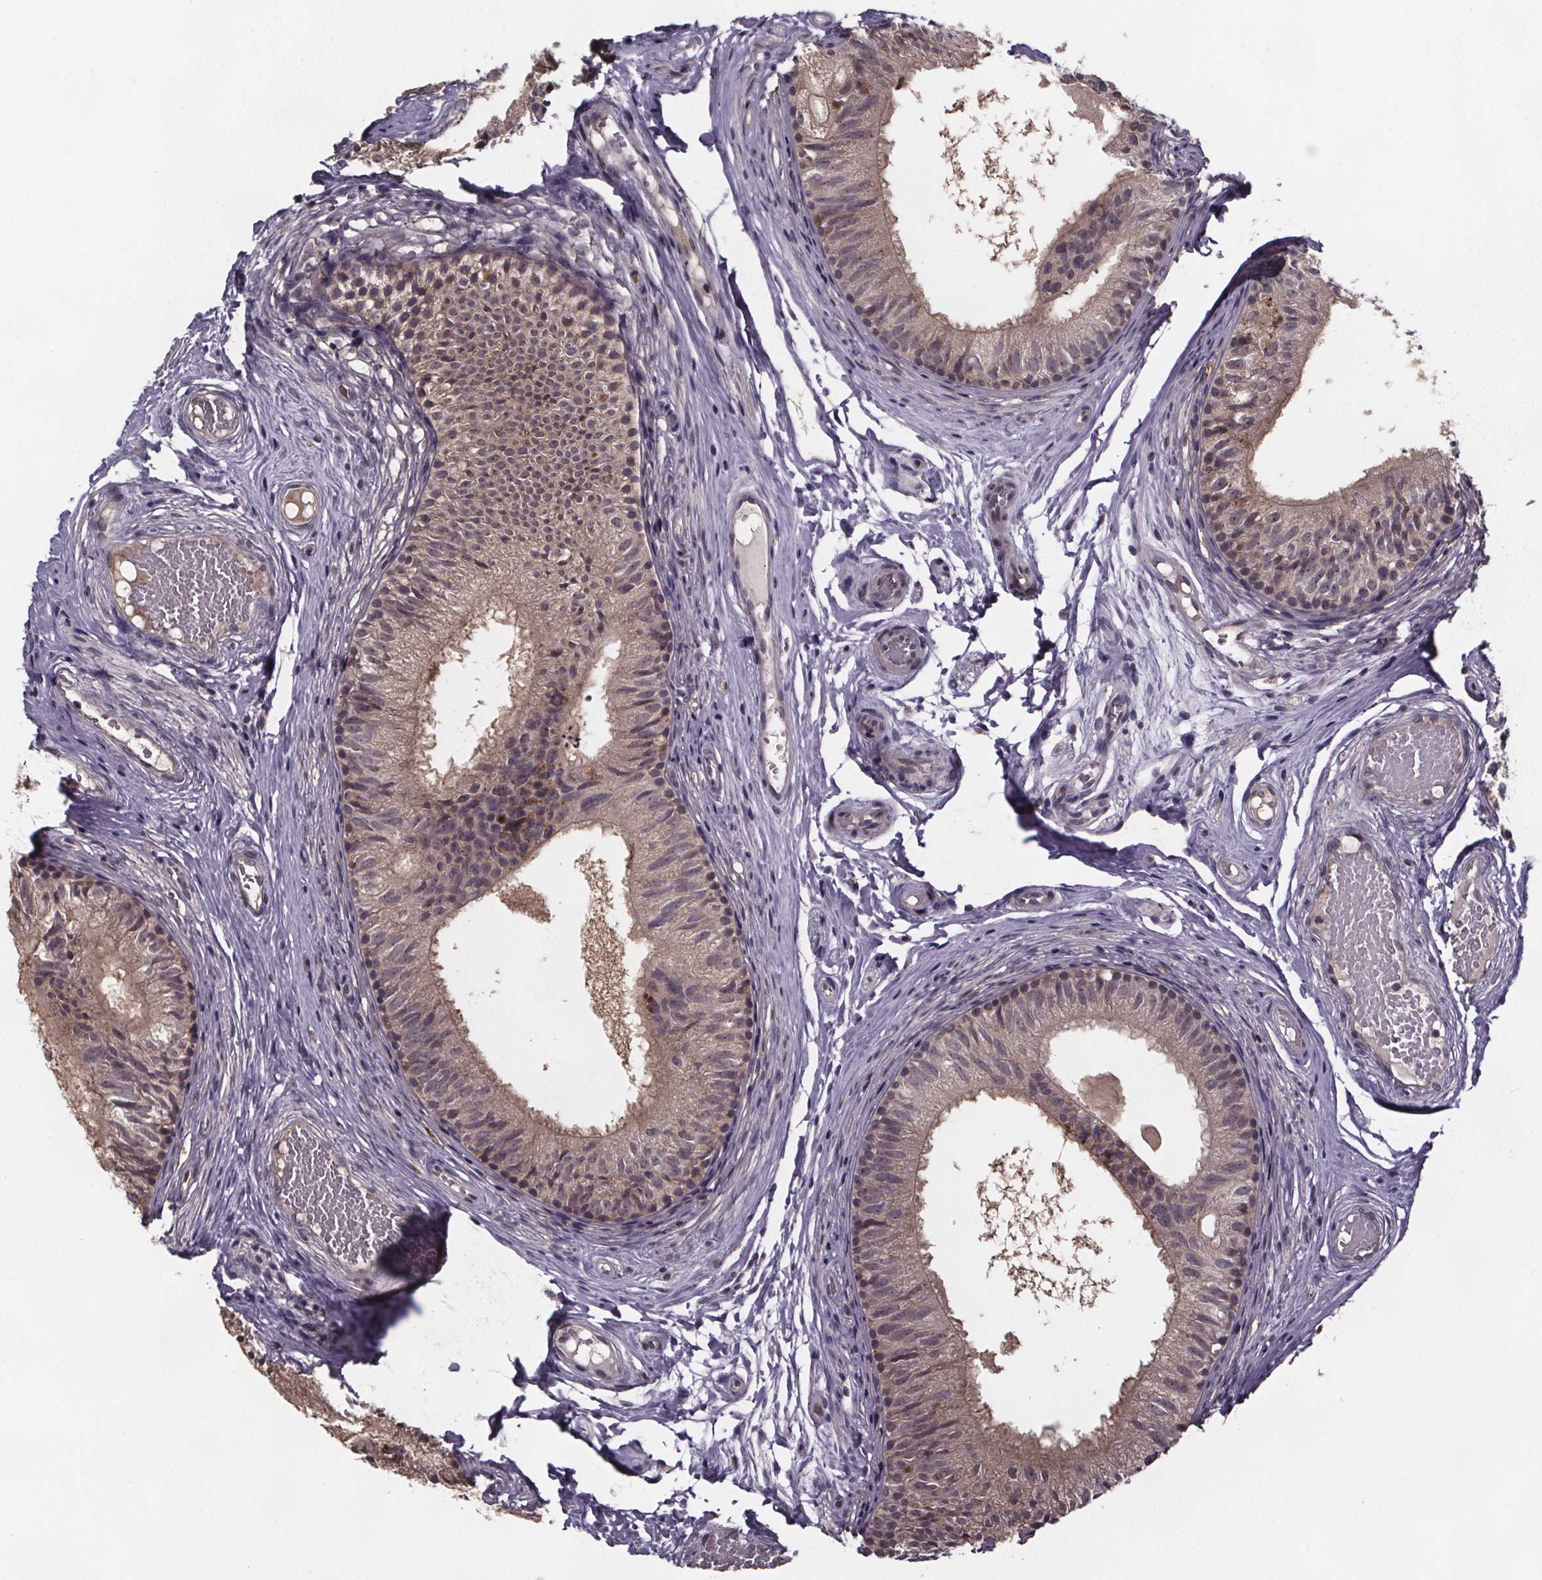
{"staining": {"intensity": "weak", "quantity": ">75%", "location": "cytoplasmic/membranous"}, "tissue": "epididymis", "cell_type": "Glandular cells", "image_type": "normal", "snomed": [{"axis": "morphology", "description": "Normal tissue, NOS"}, {"axis": "topography", "description": "Epididymis"}], "caption": "Glandular cells display low levels of weak cytoplasmic/membranous staining in approximately >75% of cells in normal epididymis. (DAB IHC, brown staining for protein, blue staining for nuclei).", "gene": "SAT1", "patient": {"sex": "male", "age": 29}}